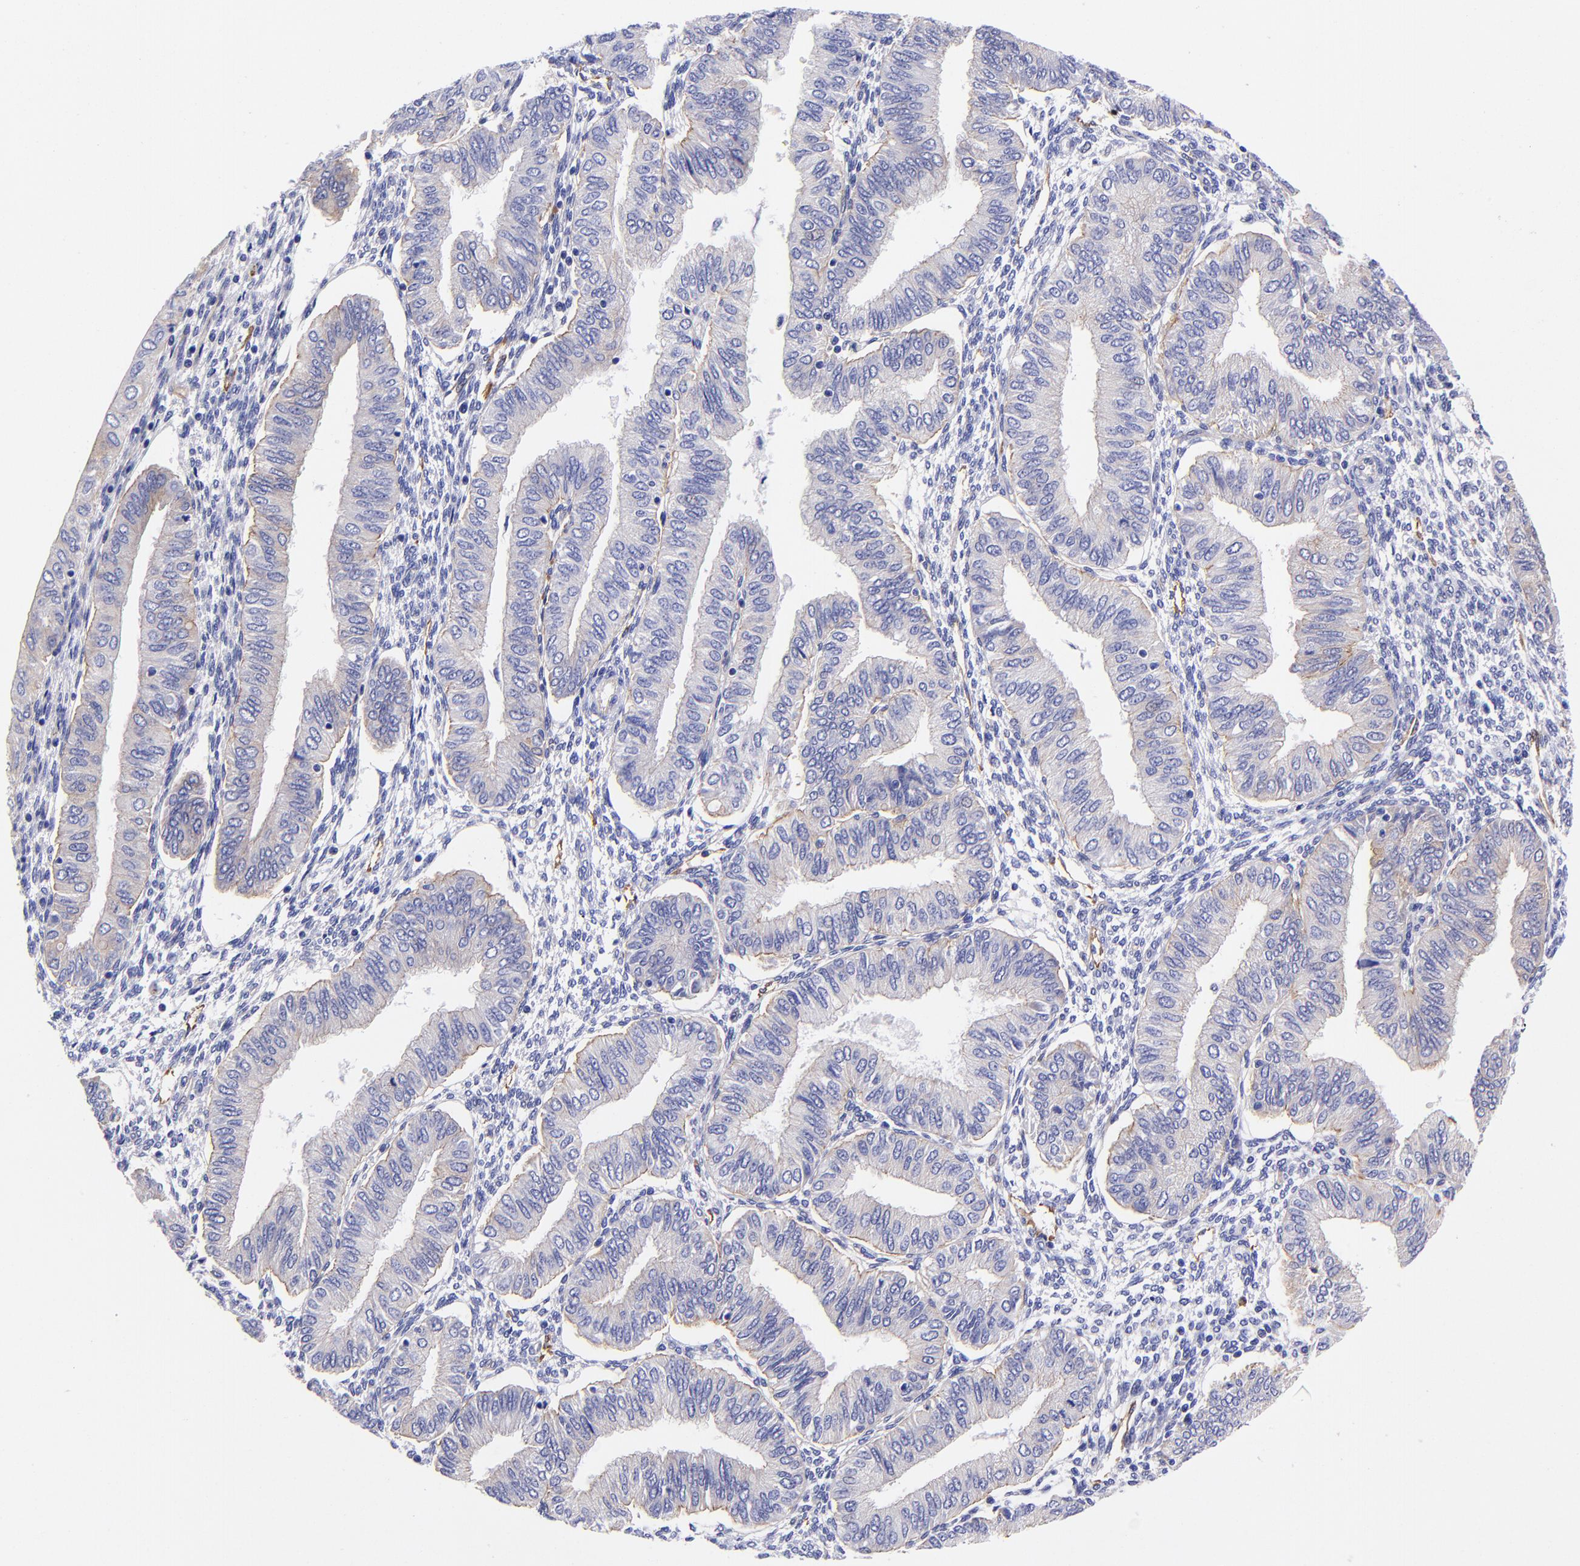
{"staining": {"intensity": "moderate", "quantity": "25%-75%", "location": "cytoplasmic/membranous"}, "tissue": "endometrial cancer", "cell_type": "Tumor cells", "image_type": "cancer", "snomed": [{"axis": "morphology", "description": "Adenocarcinoma, NOS"}, {"axis": "topography", "description": "Endometrium"}], "caption": "Human endometrial cancer stained for a protein (brown) reveals moderate cytoplasmic/membranous positive staining in approximately 25%-75% of tumor cells.", "gene": "PPFIBP1", "patient": {"sex": "female", "age": 51}}